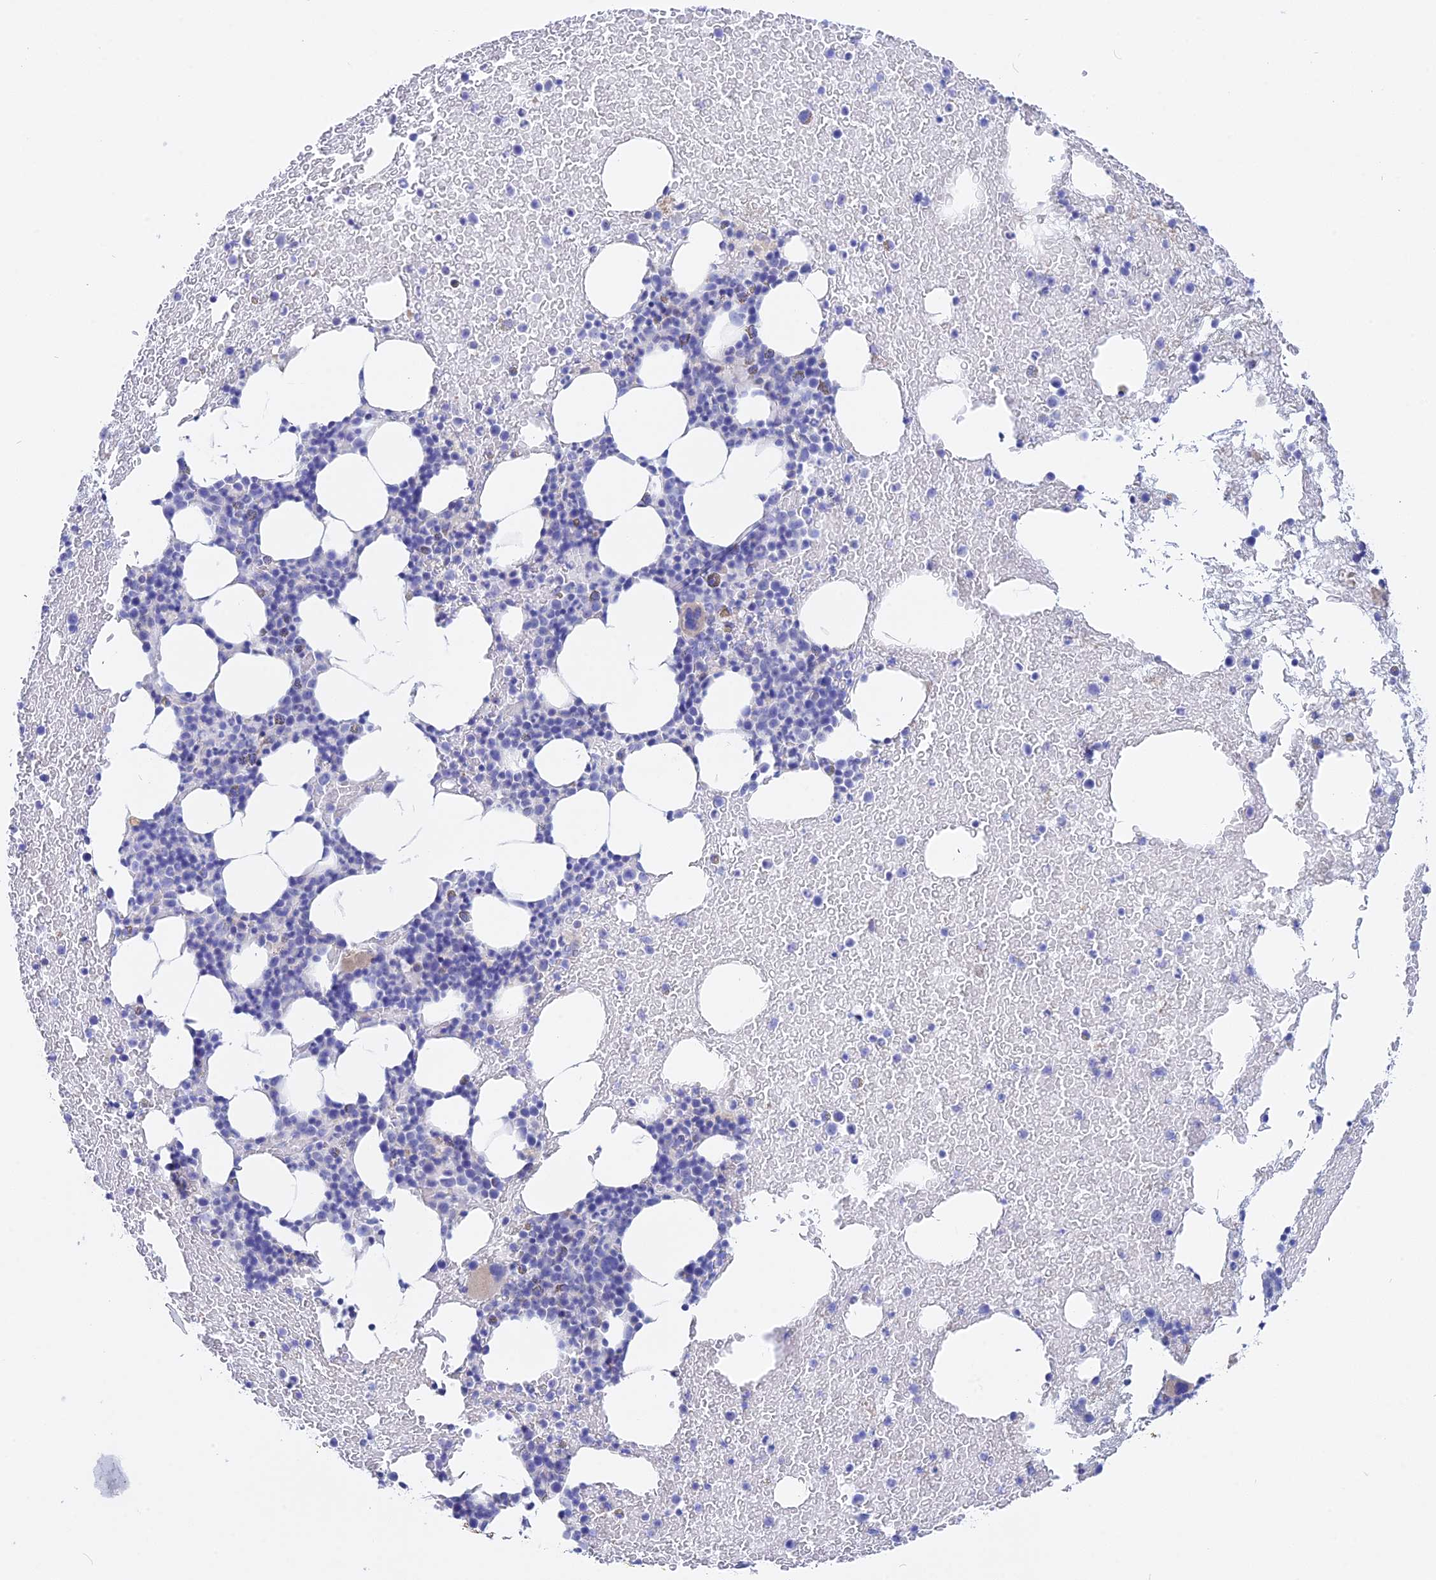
{"staining": {"intensity": "negative", "quantity": "none", "location": "none"}, "tissue": "bone marrow", "cell_type": "Hematopoietic cells", "image_type": "normal", "snomed": [{"axis": "morphology", "description": "Normal tissue, NOS"}, {"axis": "topography", "description": "Bone marrow"}], "caption": "DAB immunohistochemical staining of normal bone marrow reveals no significant expression in hematopoietic cells. The staining is performed using DAB brown chromogen with nuclei counter-stained in using hematoxylin.", "gene": "ADGRA1", "patient": {"sex": "male", "age": 57}}